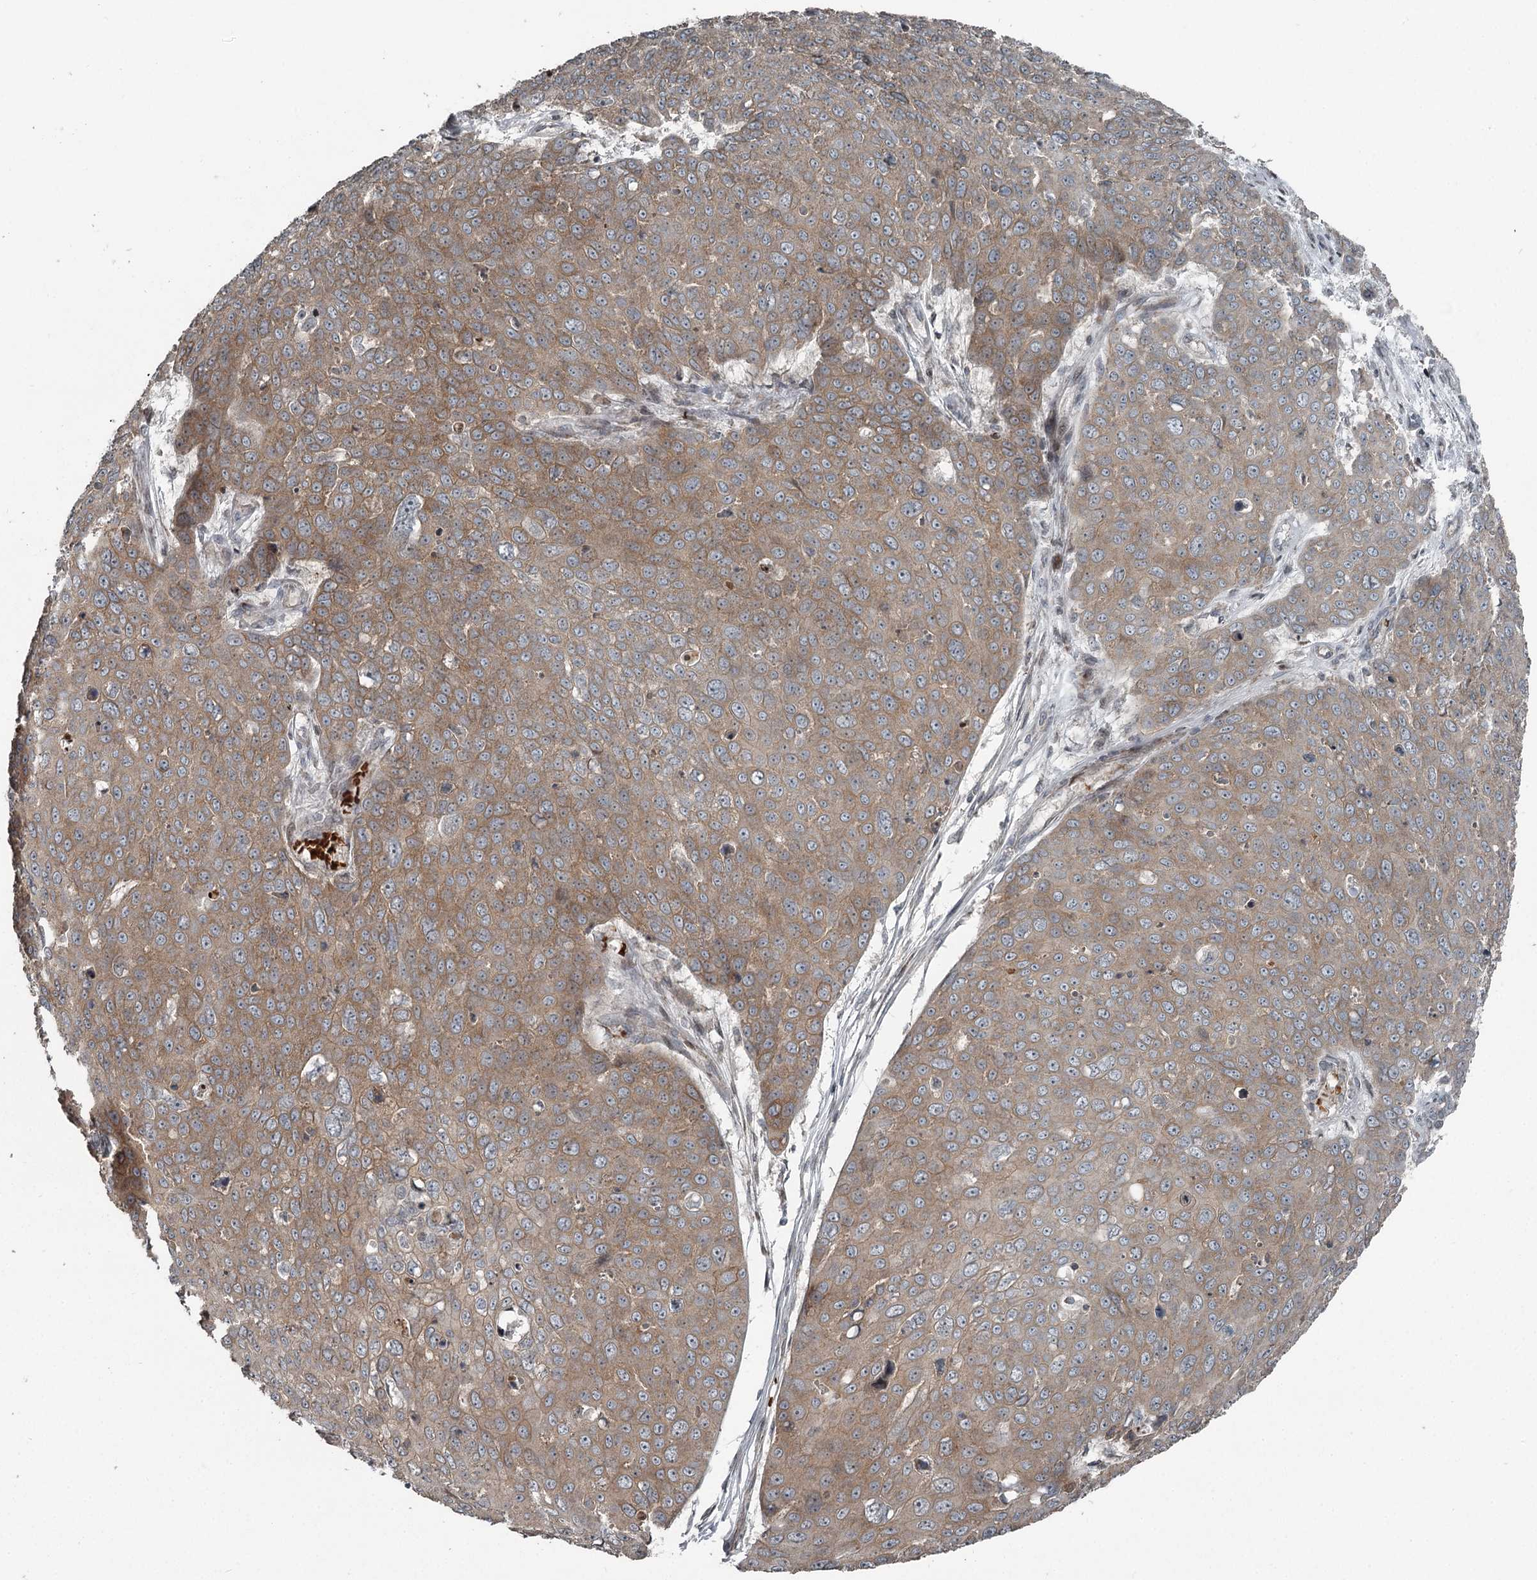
{"staining": {"intensity": "moderate", "quantity": ">75%", "location": "cytoplasmic/membranous"}, "tissue": "skin cancer", "cell_type": "Tumor cells", "image_type": "cancer", "snomed": [{"axis": "morphology", "description": "Squamous cell carcinoma, NOS"}, {"axis": "topography", "description": "Skin"}], "caption": "A brown stain shows moderate cytoplasmic/membranous positivity of a protein in squamous cell carcinoma (skin) tumor cells.", "gene": "RASSF8", "patient": {"sex": "male", "age": 71}}